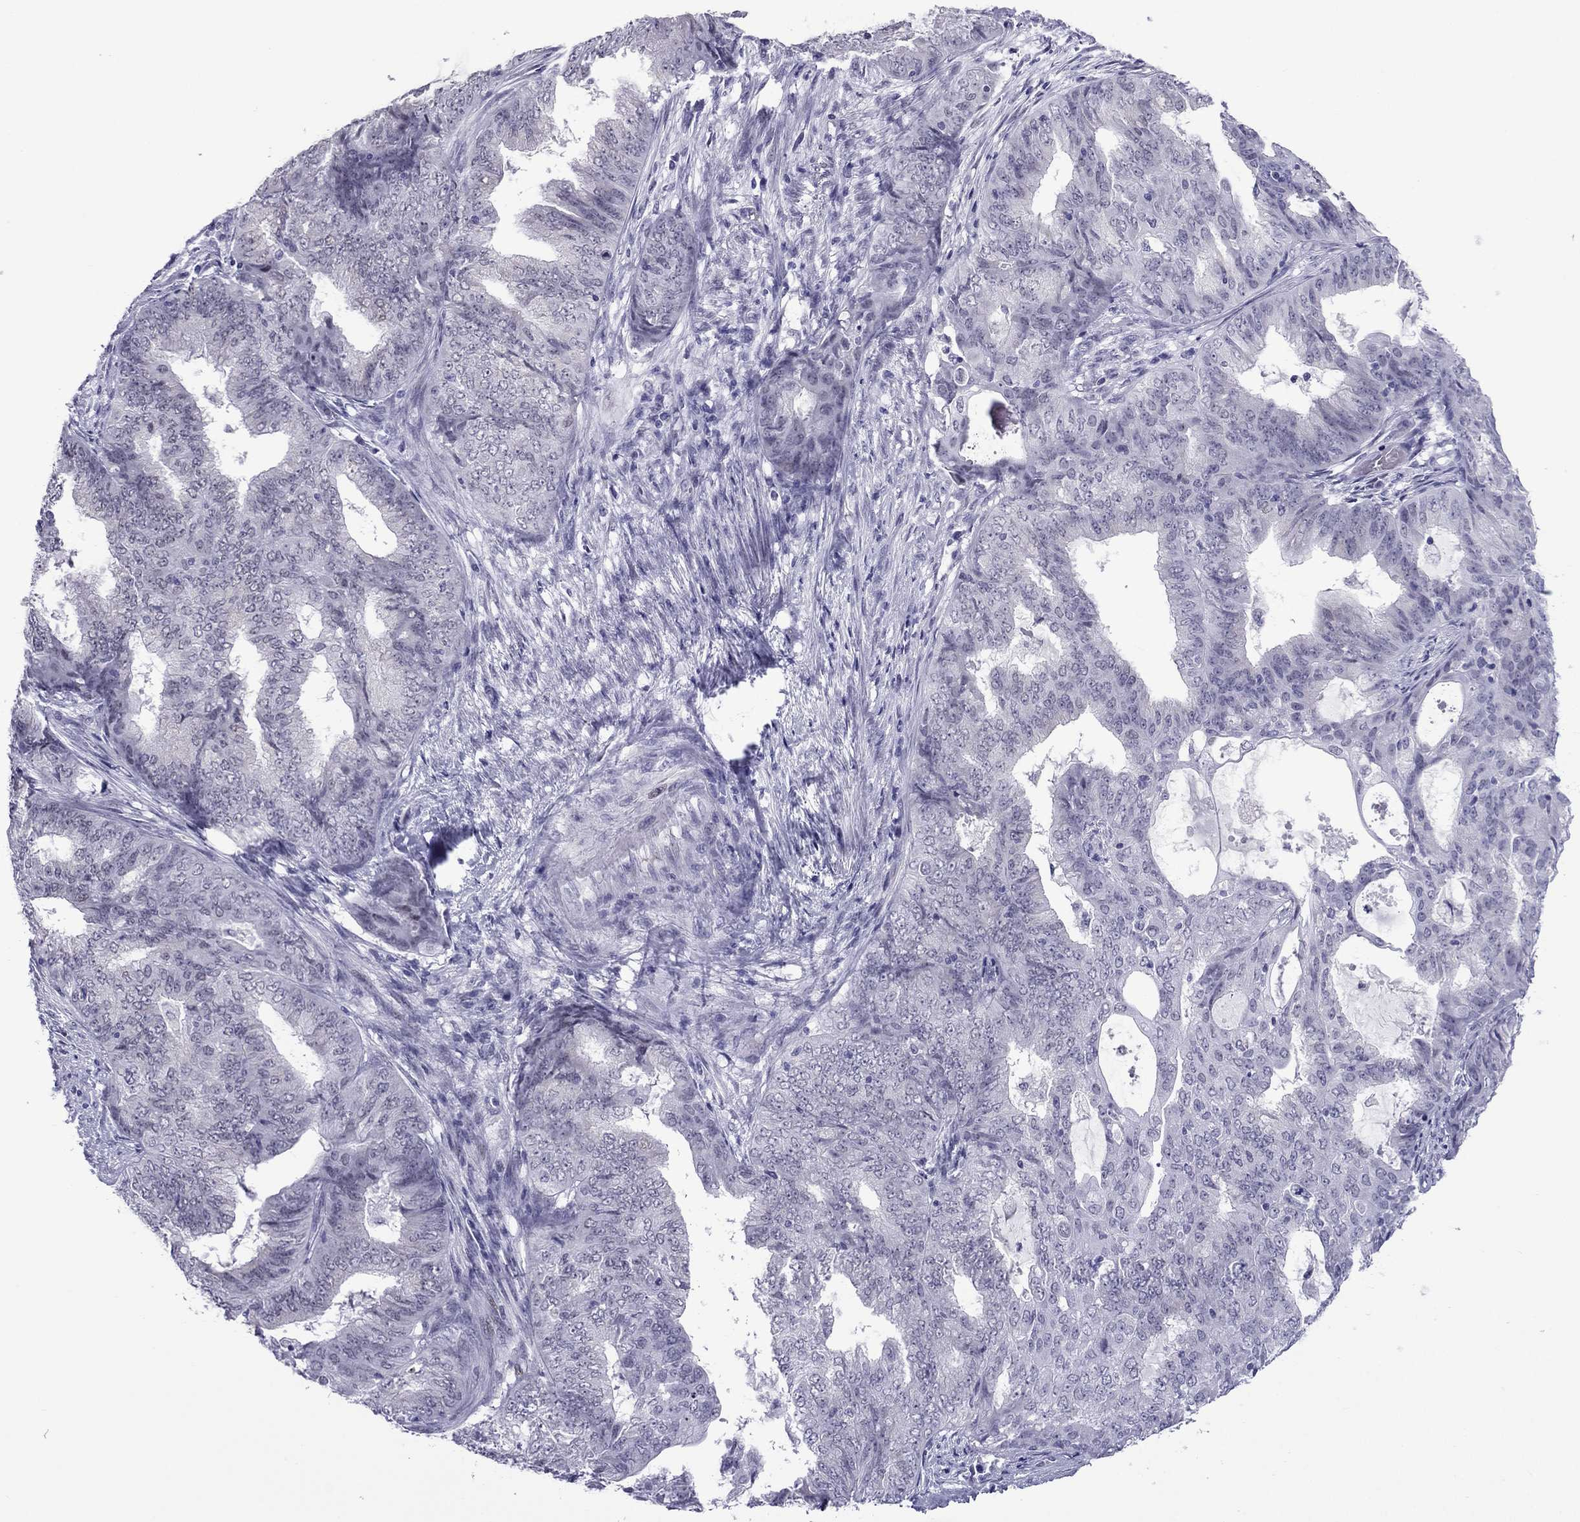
{"staining": {"intensity": "negative", "quantity": "none", "location": "none"}, "tissue": "endometrial cancer", "cell_type": "Tumor cells", "image_type": "cancer", "snomed": [{"axis": "morphology", "description": "Adenocarcinoma, NOS"}, {"axis": "topography", "description": "Endometrium"}], "caption": "IHC of human adenocarcinoma (endometrial) displays no expression in tumor cells. (DAB (3,3'-diaminobenzidine) IHC, high magnification).", "gene": "MYLK3", "patient": {"sex": "female", "age": 62}}